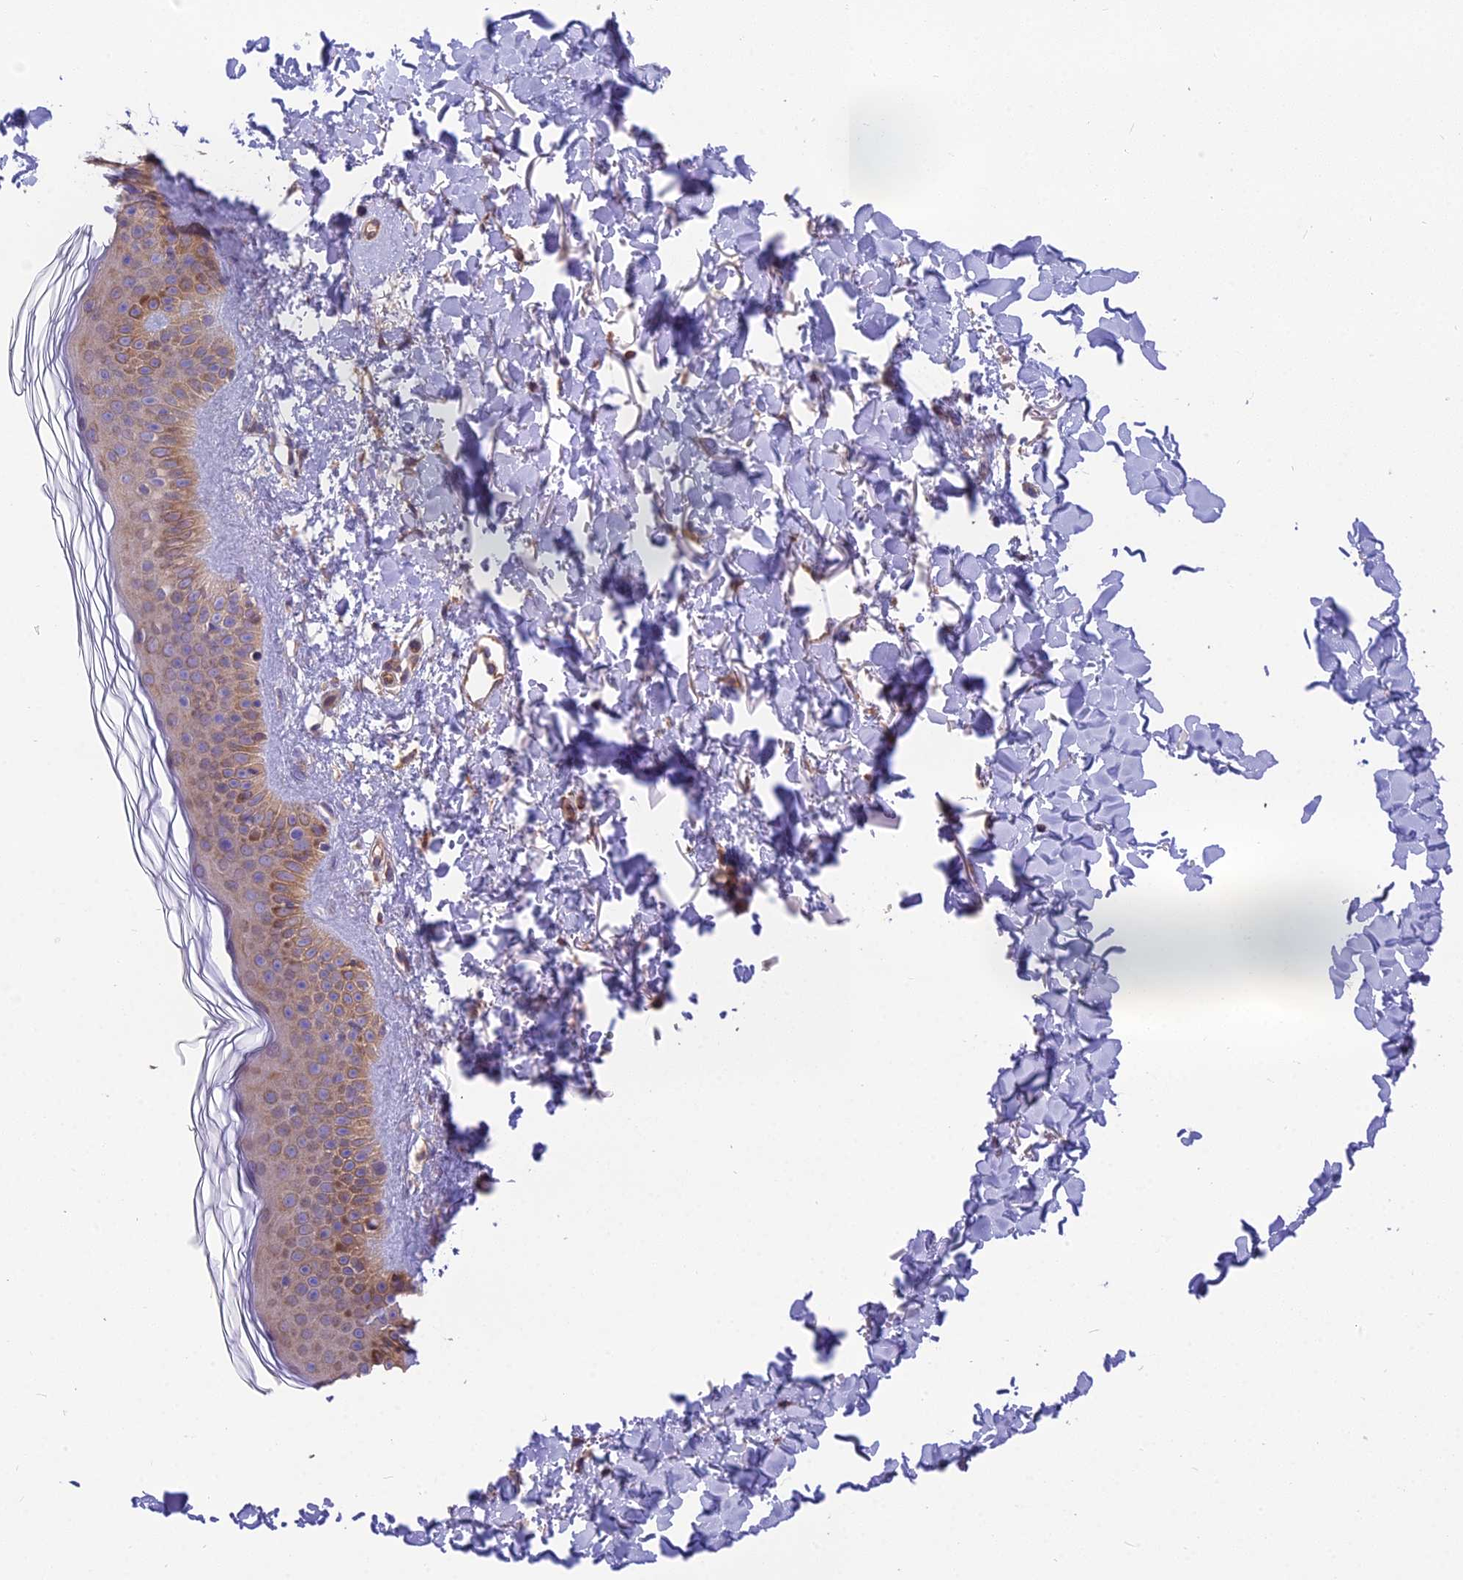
{"staining": {"intensity": "negative", "quantity": "none", "location": "none"}, "tissue": "skin", "cell_type": "Fibroblasts", "image_type": "normal", "snomed": [{"axis": "morphology", "description": "Normal tissue, NOS"}, {"axis": "topography", "description": "Skin"}], "caption": "Human skin stained for a protein using IHC shows no positivity in fibroblasts.", "gene": "BLOC1S4", "patient": {"sex": "female", "age": 58}}